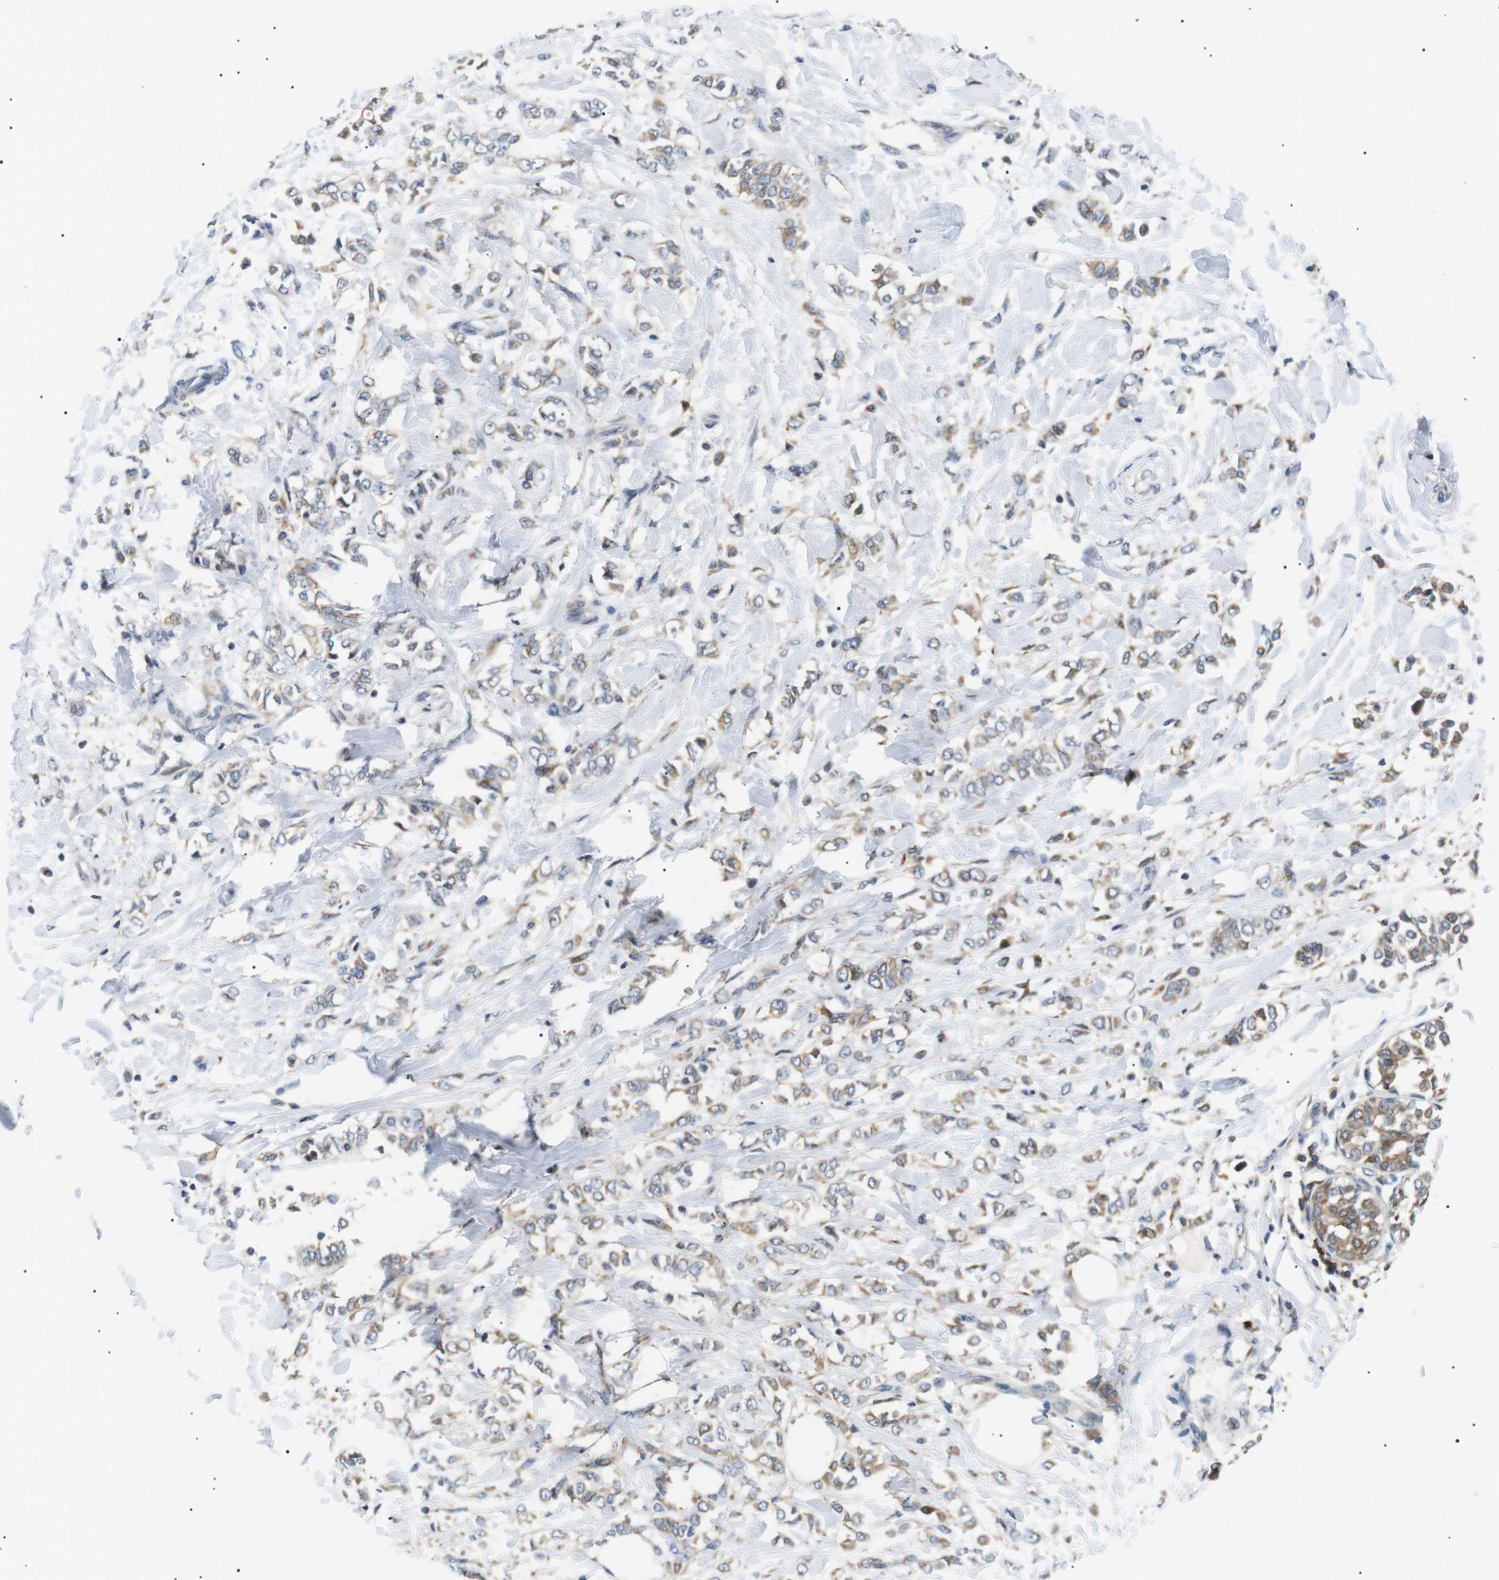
{"staining": {"intensity": "weak", "quantity": "25%-75%", "location": "cytoplasmic/membranous"}, "tissue": "breast cancer", "cell_type": "Tumor cells", "image_type": "cancer", "snomed": [{"axis": "morphology", "description": "Lobular carcinoma, in situ"}, {"axis": "morphology", "description": "Lobular carcinoma"}, {"axis": "topography", "description": "Breast"}], "caption": "Human breast lobular carcinoma stained for a protein (brown) exhibits weak cytoplasmic/membranous positive staining in about 25%-75% of tumor cells.", "gene": "RAB9A", "patient": {"sex": "female", "age": 41}}